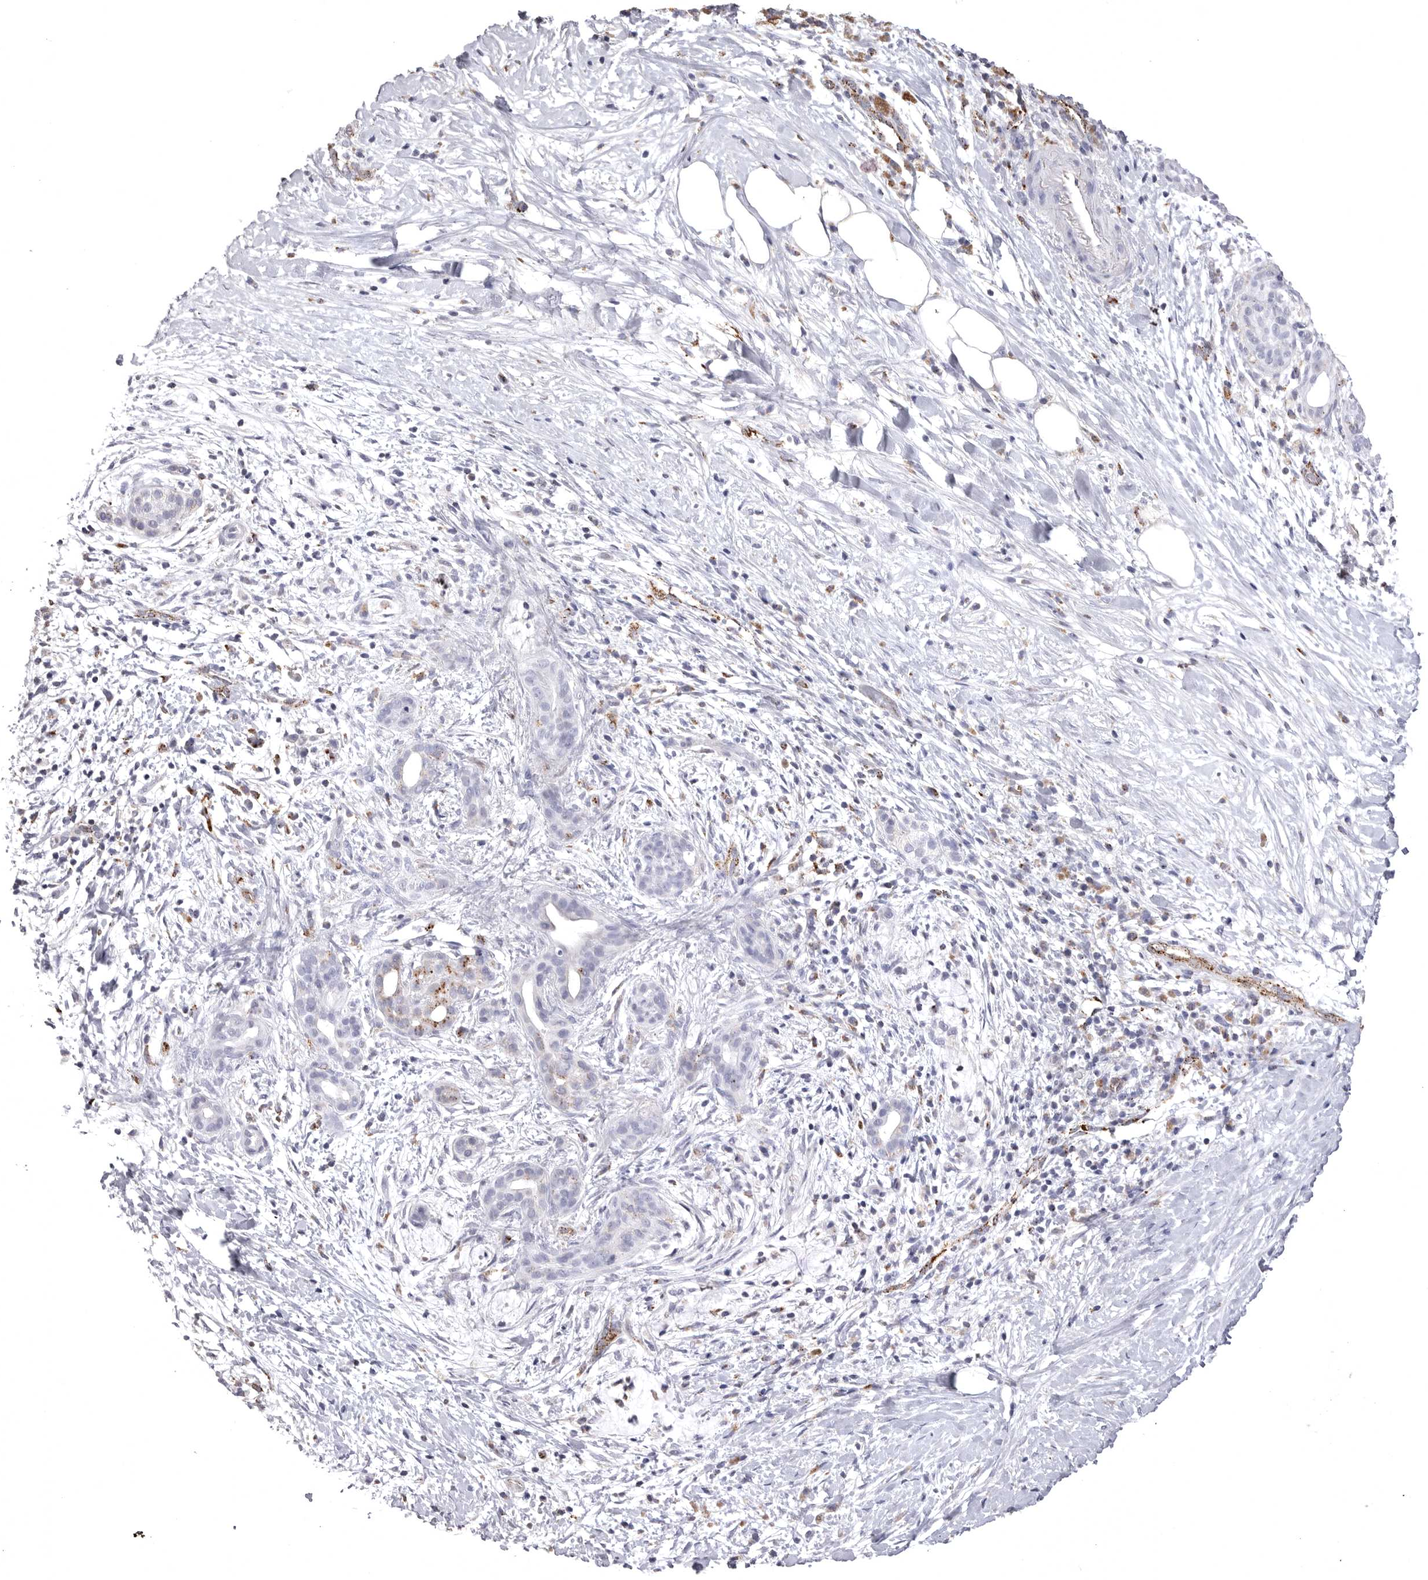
{"staining": {"intensity": "weak", "quantity": "<25%", "location": "cytoplasmic/membranous"}, "tissue": "pancreatic cancer", "cell_type": "Tumor cells", "image_type": "cancer", "snomed": [{"axis": "morphology", "description": "Adenocarcinoma, NOS"}, {"axis": "topography", "description": "Pancreas"}], "caption": "Pancreatic cancer (adenocarcinoma) was stained to show a protein in brown. There is no significant staining in tumor cells.", "gene": "PSPN", "patient": {"sex": "male", "age": 58}}